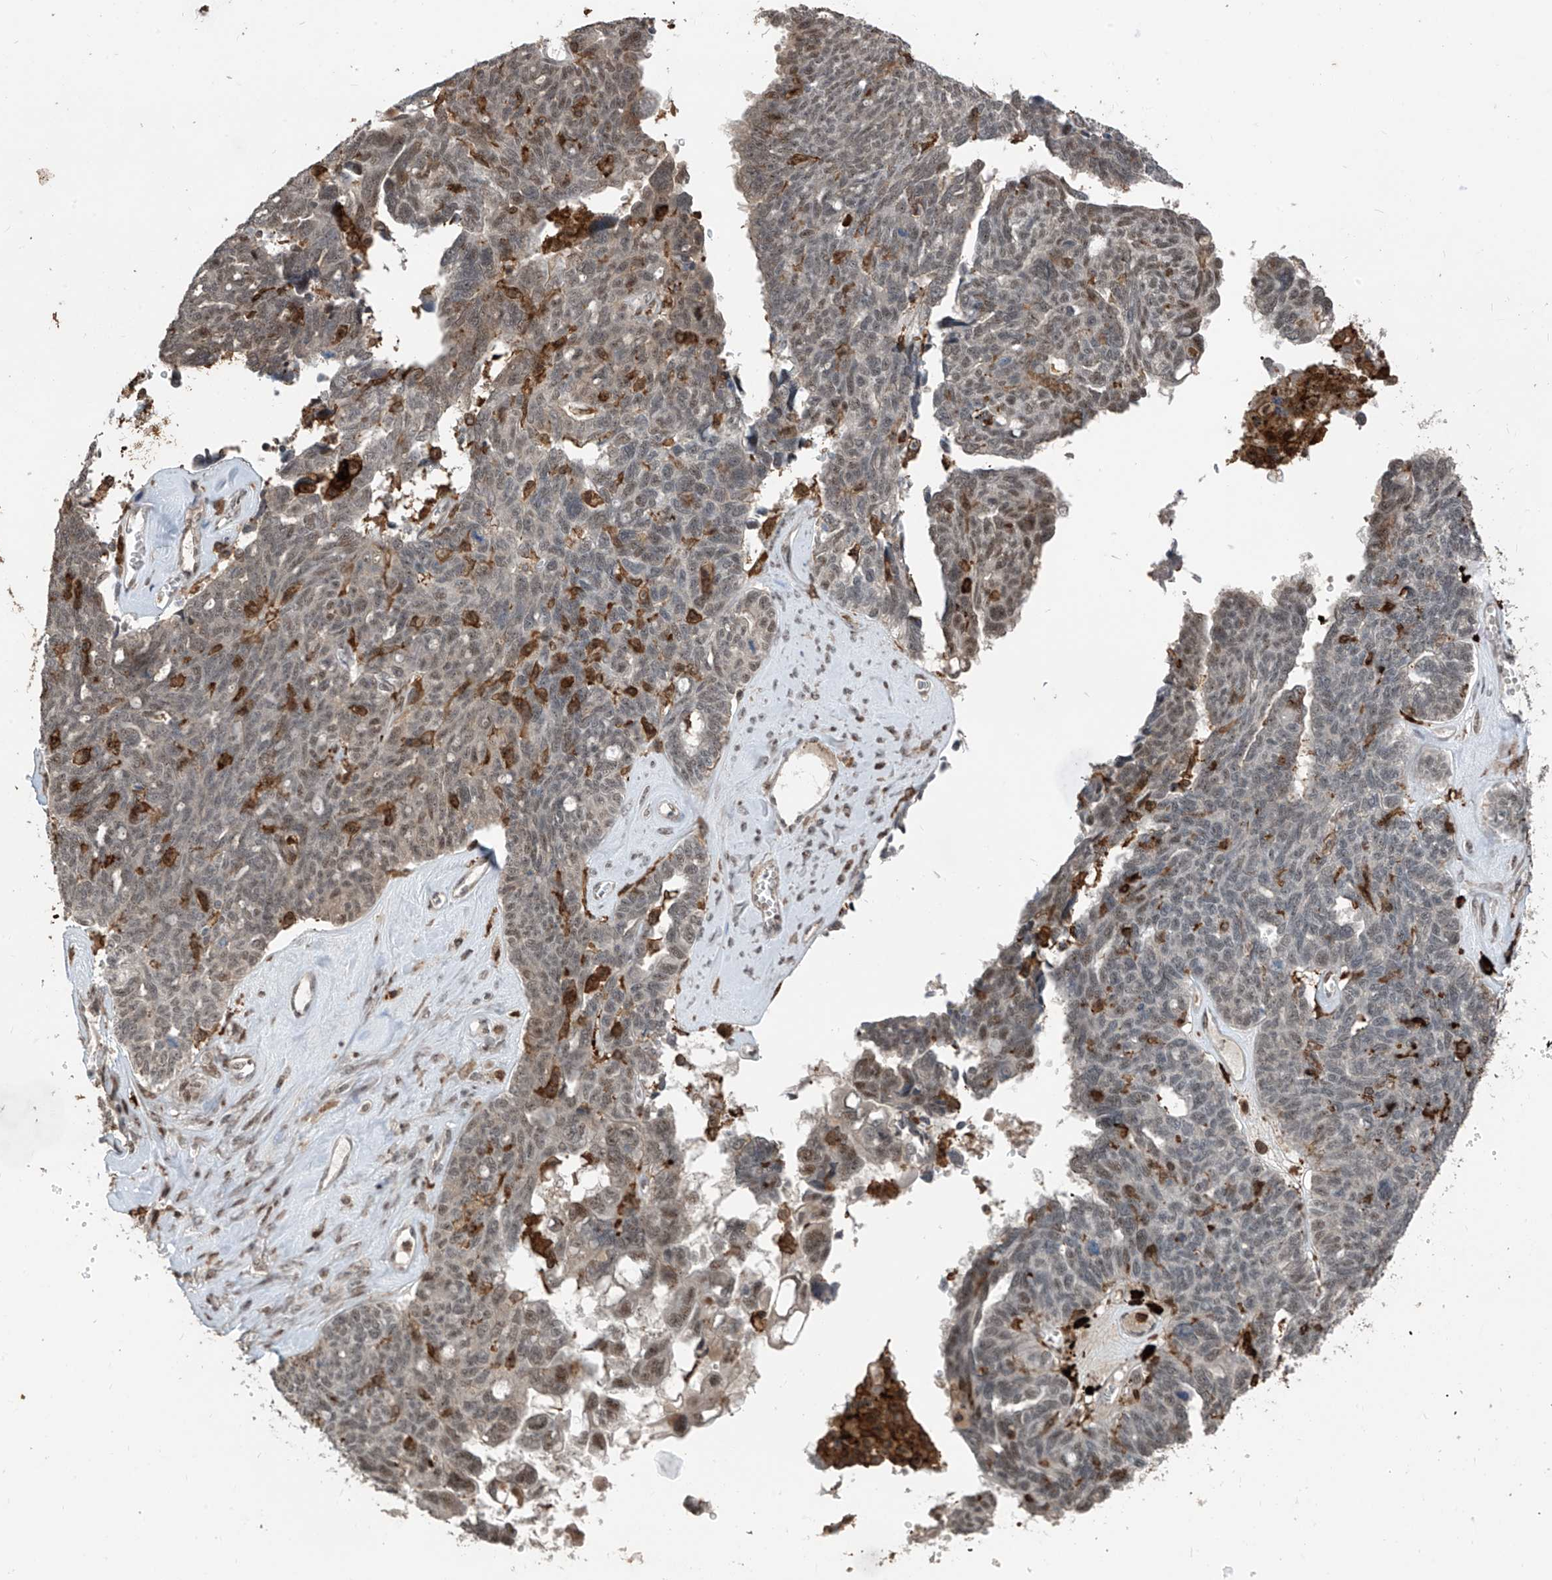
{"staining": {"intensity": "weak", "quantity": "<25%", "location": "nuclear"}, "tissue": "ovarian cancer", "cell_type": "Tumor cells", "image_type": "cancer", "snomed": [{"axis": "morphology", "description": "Cystadenocarcinoma, serous, NOS"}, {"axis": "topography", "description": "Ovary"}], "caption": "Immunohistochemistry of ovarian cancer exhibits no staining in tumor cells.", "gene": "MICAL1", "patient": {"sex": "female", "age": 79}}